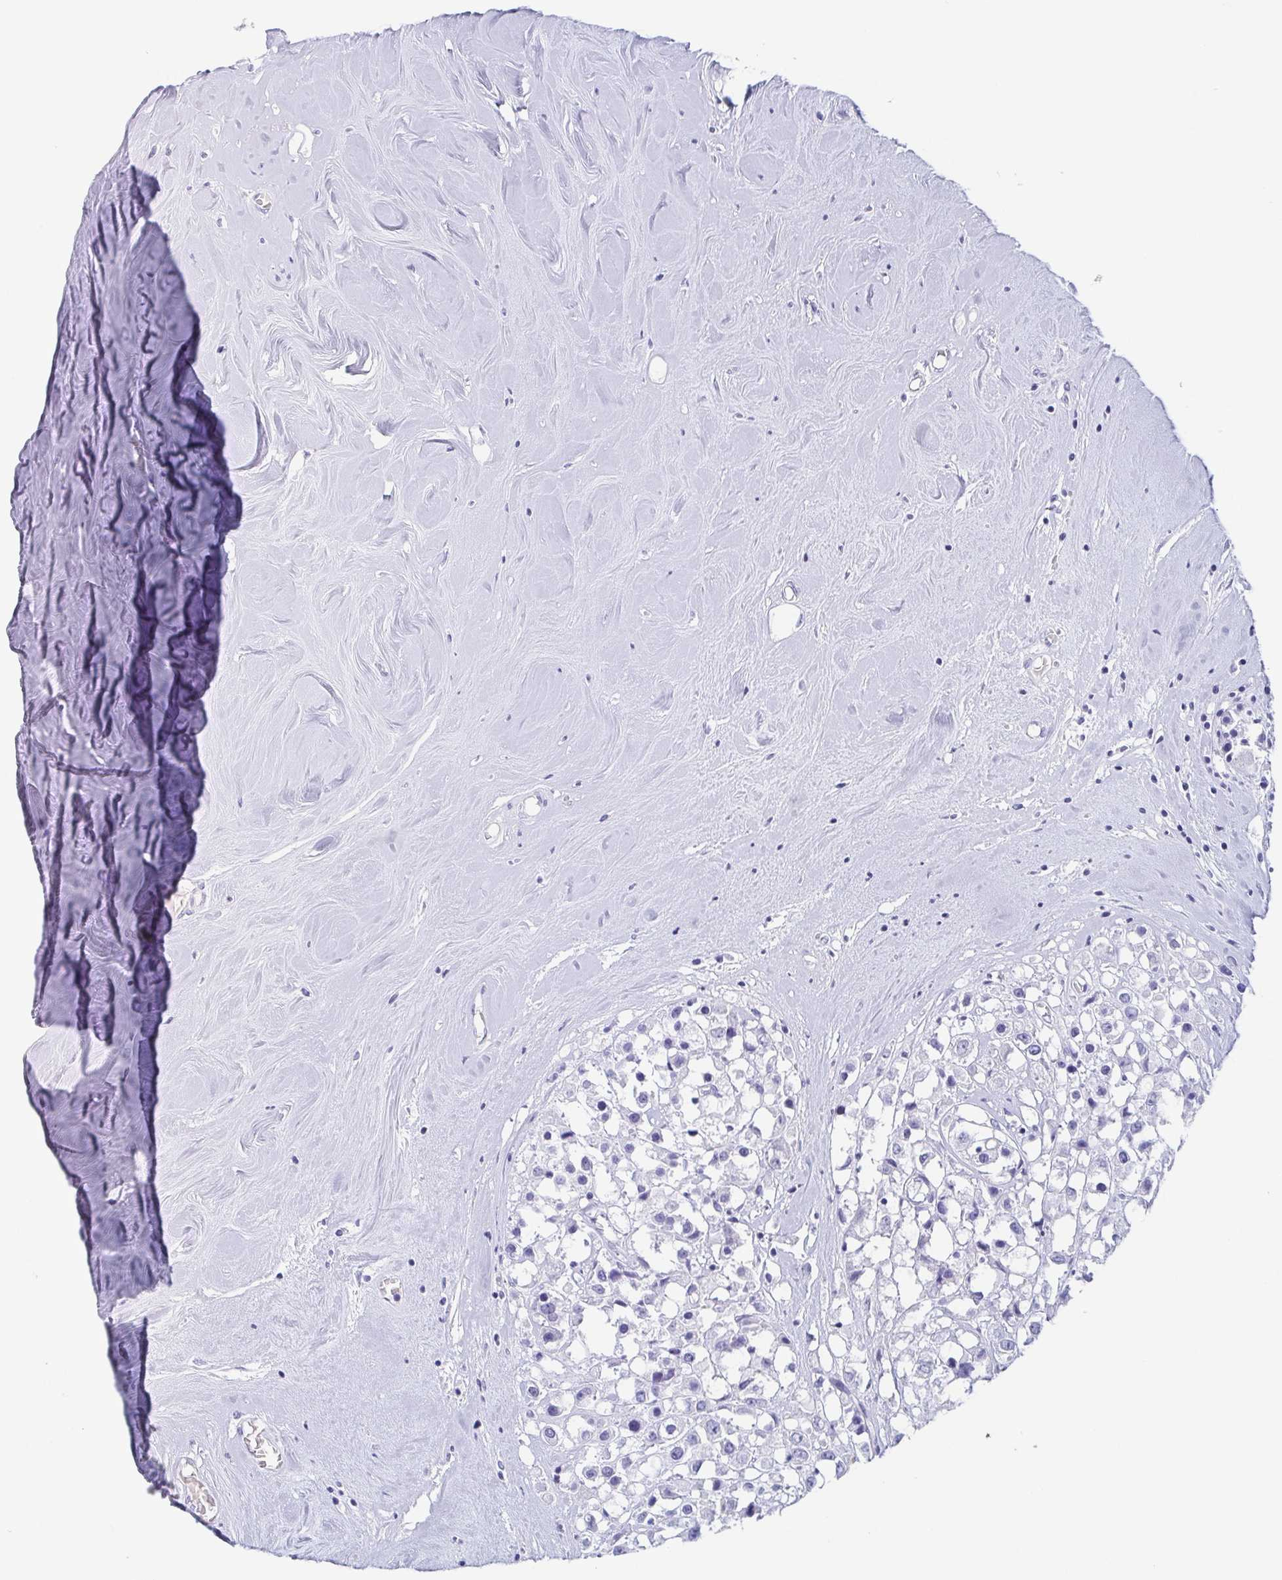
{"staining": {"intensity": "negative", "quantity": "none", "location": "none"}, "tissue": "breast cancer", "cell_type": "Tumor cells", "image_type": "cancer", "snomed": [{"axis": "morphology", "description": "Duct carcinoma"}, {"axis": "topography", "description": "Breast"}], "caption": "The IHC photomicrograph has no significant positivity in tumor cells of intraductal carcinoma (breast) tissue.", "gene": "TAGLN3", "patient": {"sex": "female", "age": 61}}